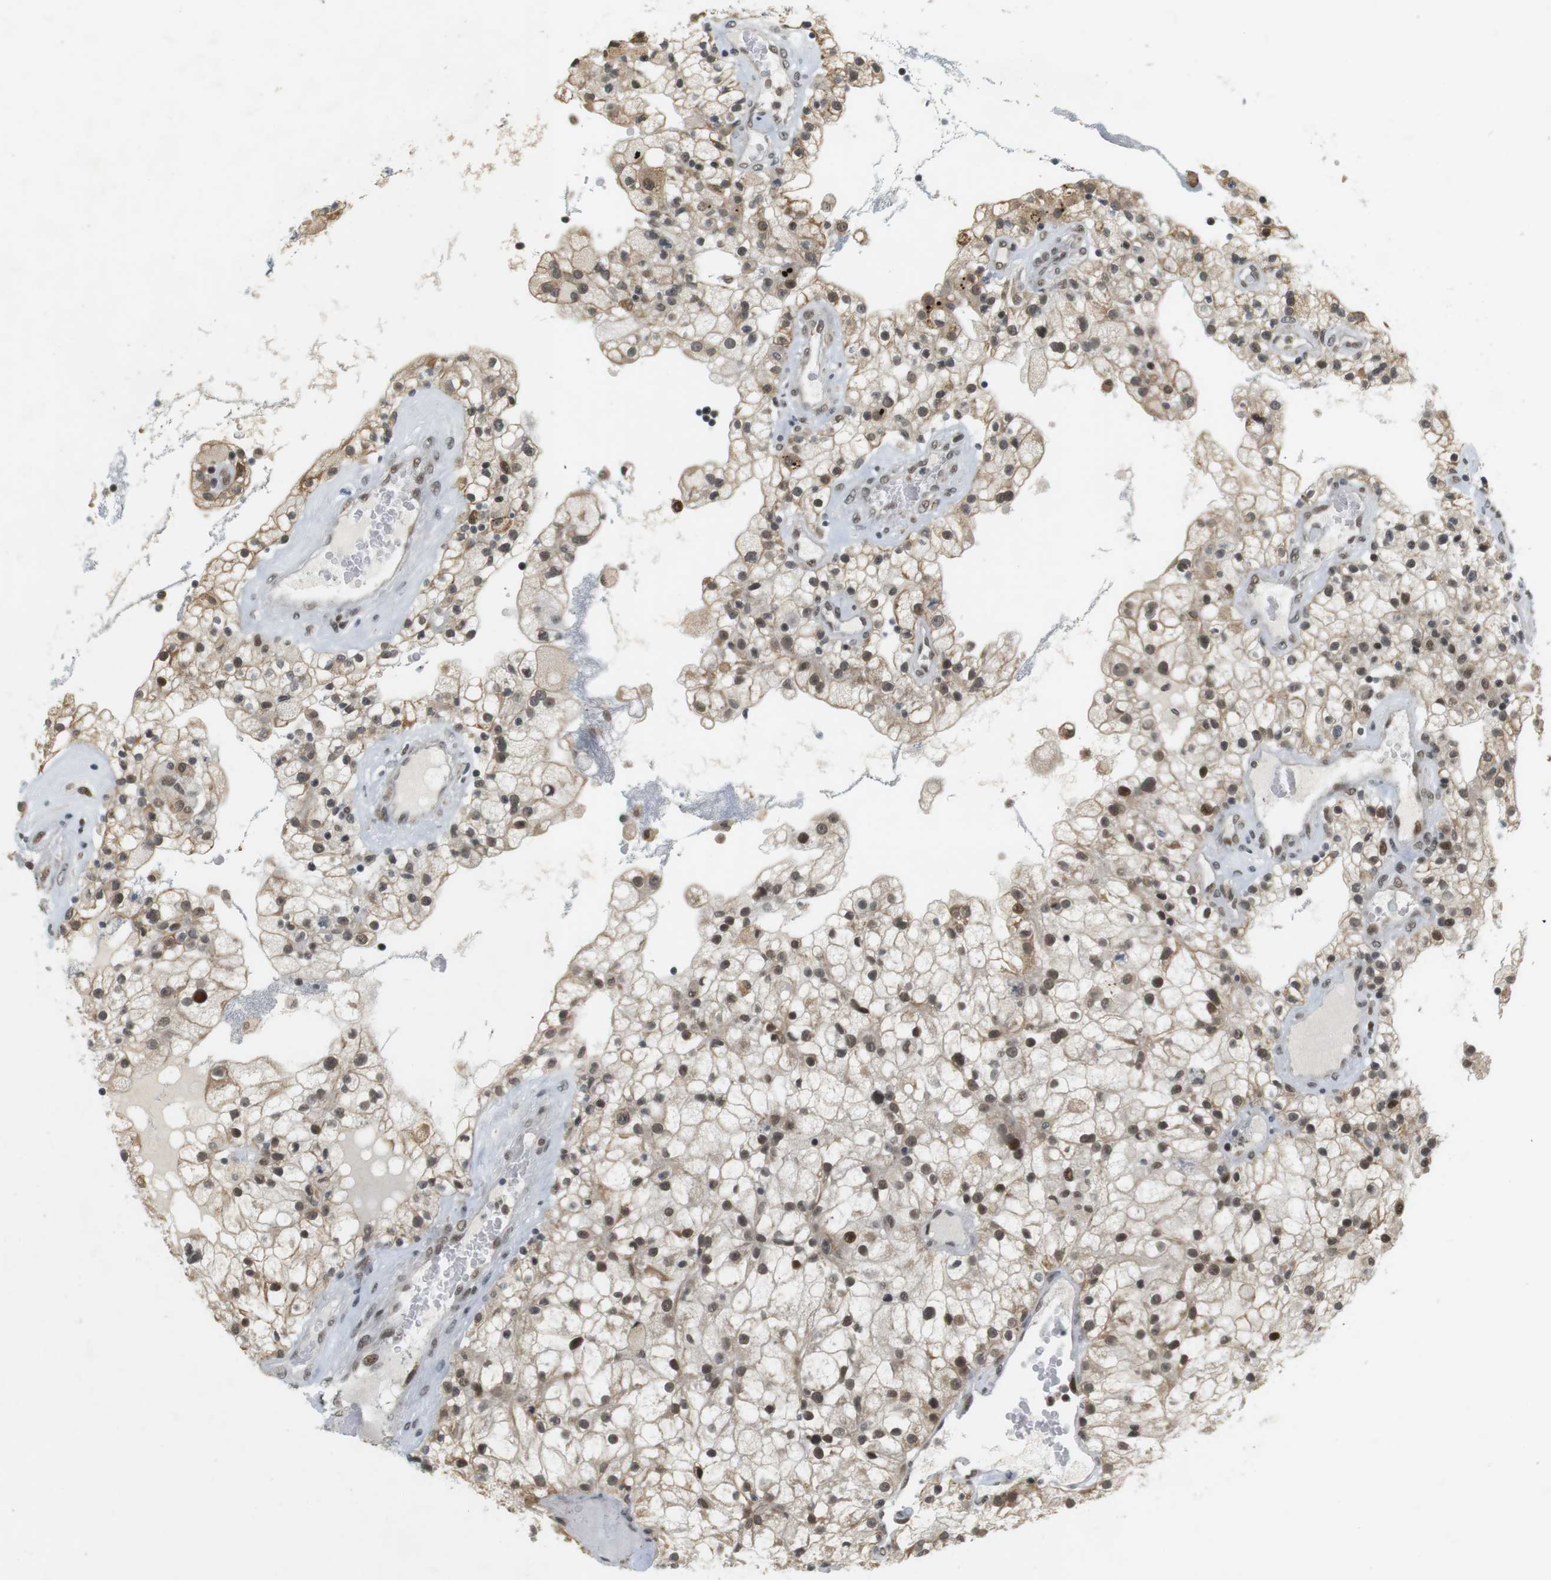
{"staining": {"intensity": "weak", "quantity": ">75%", "location": "cytoplasmic/membranous,nuclear"}, "tissue": "renal cancer", "cell_type": "Tumor cells", "image_type": "cancer", "snomed": [{"axis": "morphology", "description": "Adenocarcinoma, NOS"}, {"axis": "topography", "description": "Kidney"}], "caption": "Immunohistochemistry staining of renal cancer (adenocarcinoma), which displays low levels of weak cytoplasmic/membranous and nuclear expression in about >75% of tumor cells indicating weak cytoplasmic/membranous and nuclear protein positivity. The staining was performed using DAB (brown) for protein detection and nuclei were counterstained in hematoxylin (blue).", "gene": "RNF38", "patient": {"sex": "female", "age": 52}}